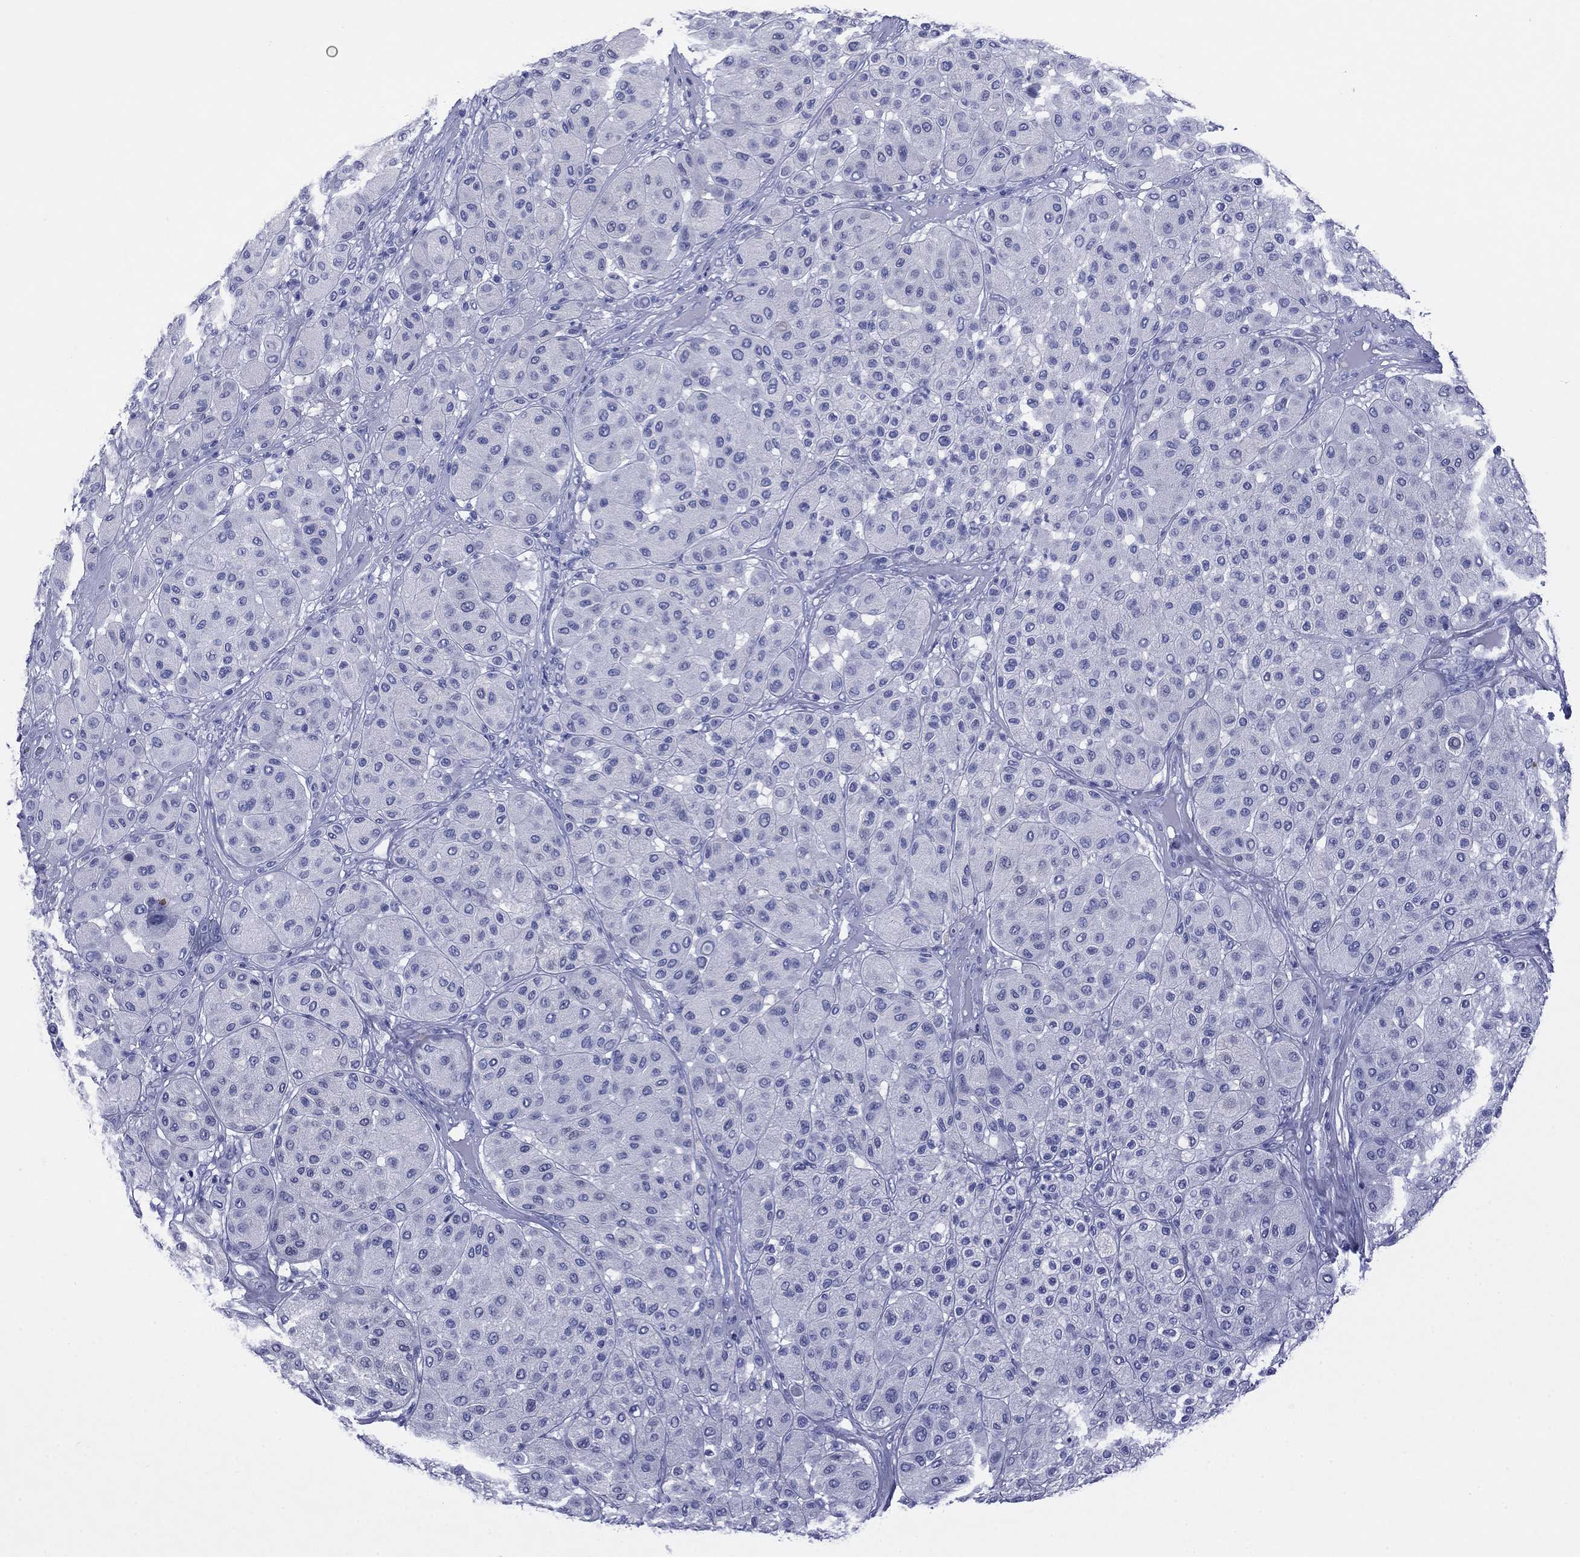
{"staining": {"intensity": "negative", "quantity": "none", "location": "none"}, "tissue": "melanoma", "cell_type": "Tumor cells", "image_type": "cancer", "snomed": [{"axis": "morphology", "description": "Malignant melanoma, Metastatic site"}, {"axis": "topography", "description": "Smooth muscle"}], "caption": "This is an immunohistochemistry photomicrograph of human melanoma. There is no staining in tumor cells.", "gene": "ROM1", "patient": {"sex": "male", "age": 41}}